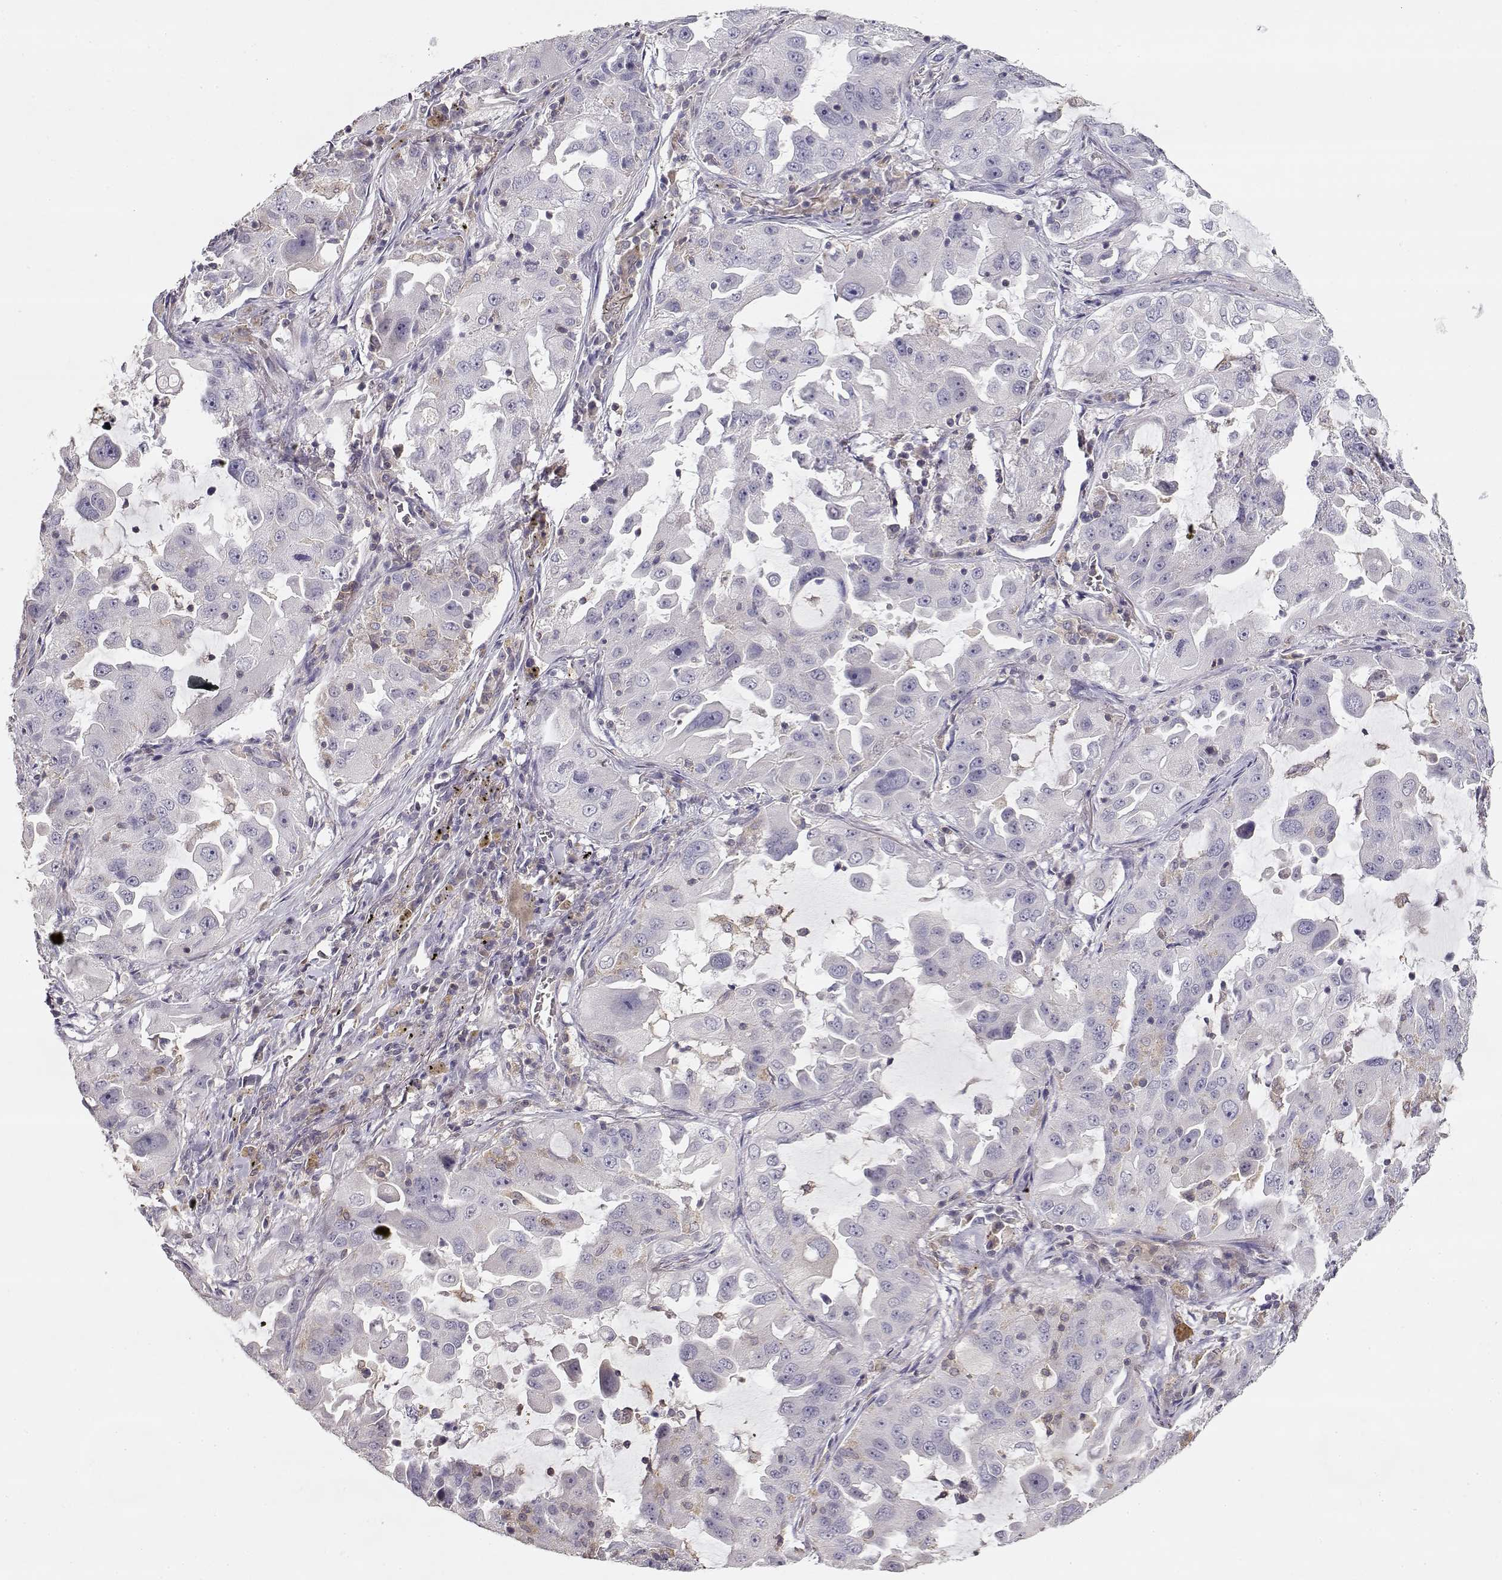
{"staining": {"intensity": "negative", "quantity": "none", "location": "none"}, "tissue": "lung cancer", "cell_type": "Tumor cells", "image_type": "cancer", "snomed": [{"axis": "morphology", "description": "Adenocarcinoma, NOS"}, {"axis": "topography", "description": "Lung"}], "caption": "The micrograph exhibits no staining of tumor cells in adenocarcinoma (lung). The staining was performed using DAB to visualize the protein expression in brown, while the nuclei were stained in blue with hematoxylin (Magnification: 20x).", "gene": "VAV1", "patient": {"sex": "female", "age": 61}}